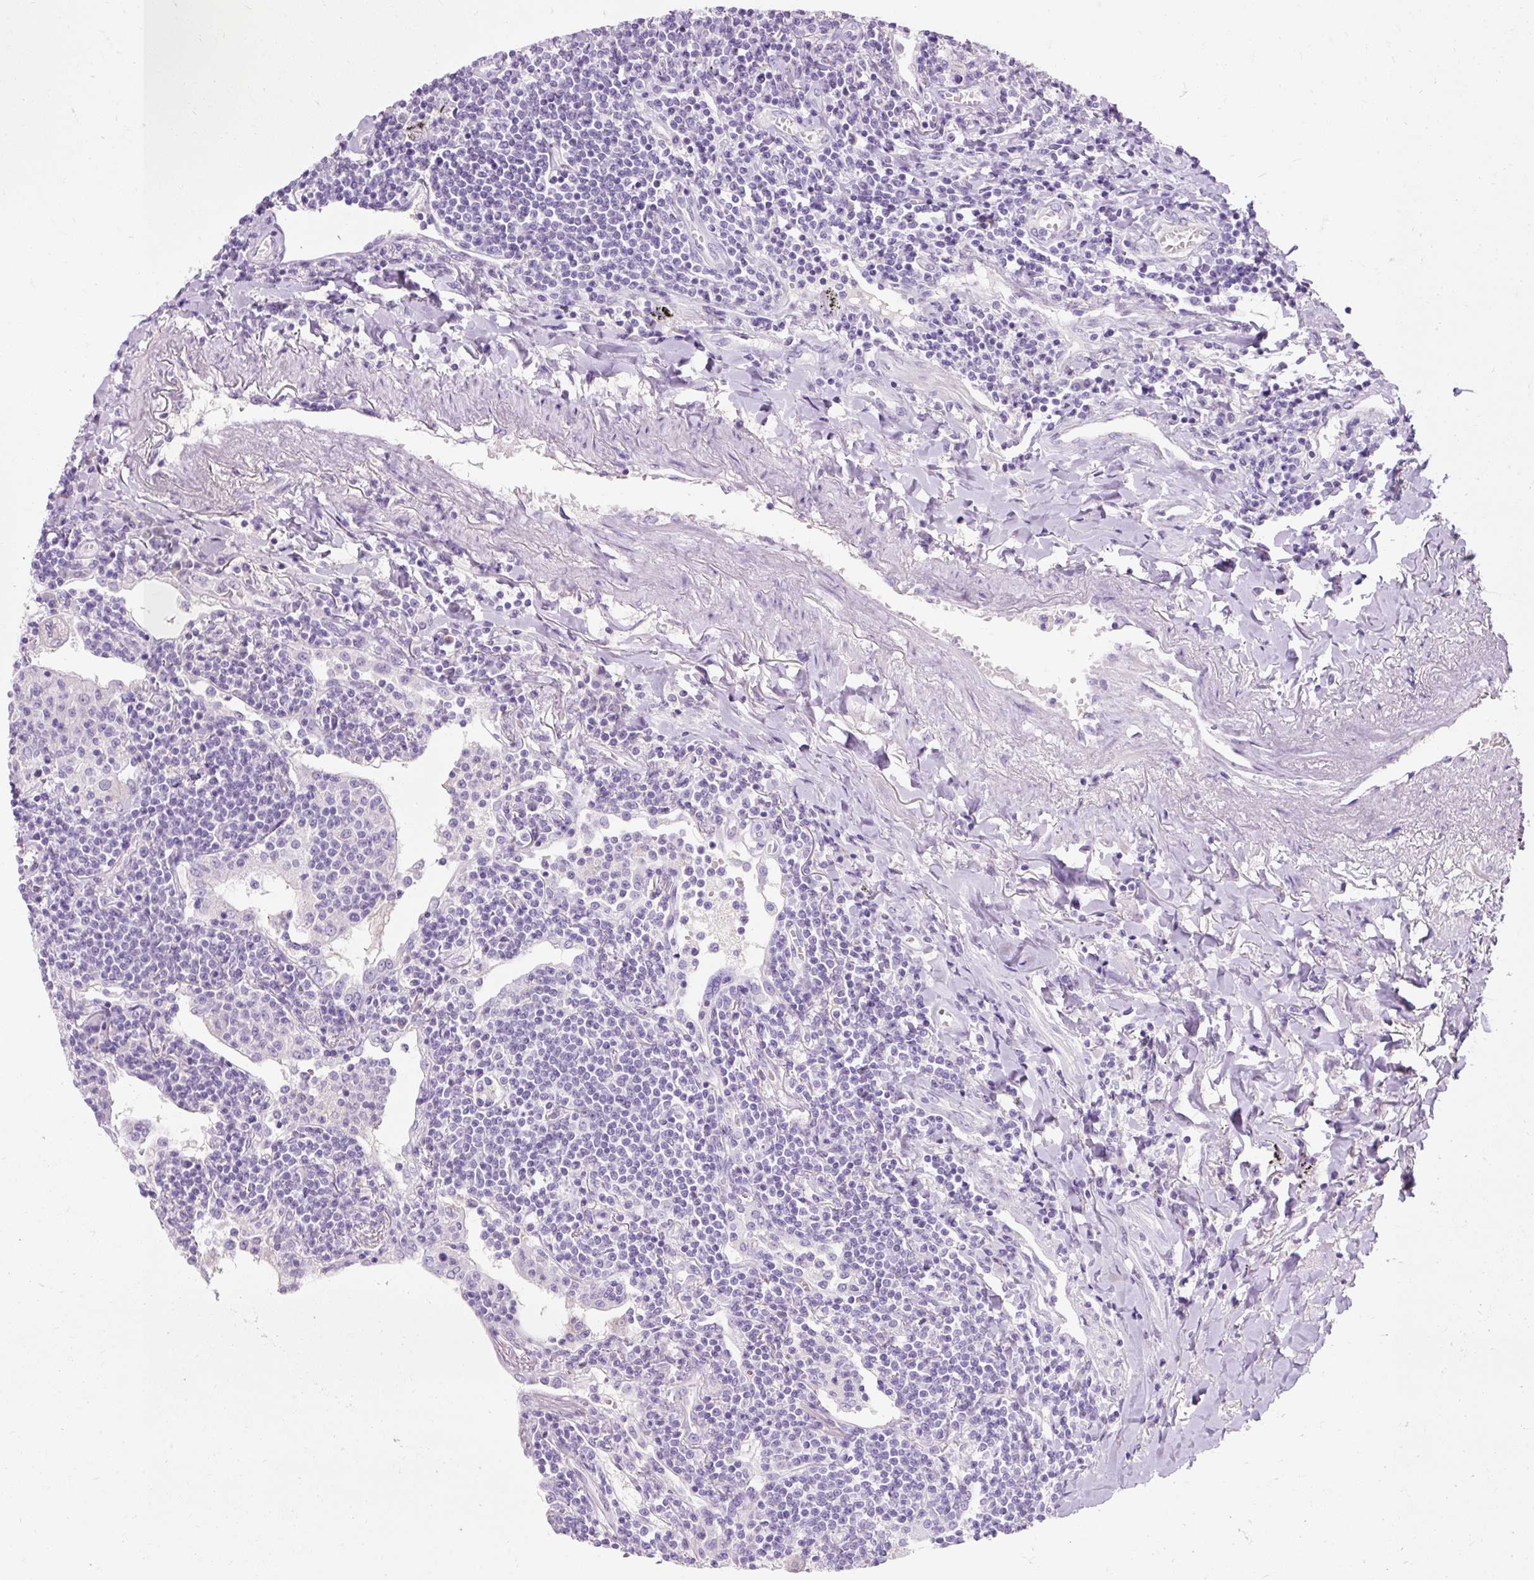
{"staining": {"intensity": "negative", "quantity": "none", "location": "none"}, "tissue": "lymphoma", "cell_type": "Tumor cells", "image_type": "cancer", "snomed": [{"axis": "morphology", "description": "Malignant lymphoma, non-Hodgkin's type, Low grade"}, {"axis": "topography", "description": "Lung"}], "caption": "The immunohistochemistry image has no significant staining in tumor cells of malignant lymphoma, non-Hodgkin's type (low-grade) tissue.", "gene": "CLDN25", "patient": {"sex": "female", "age": 71}}